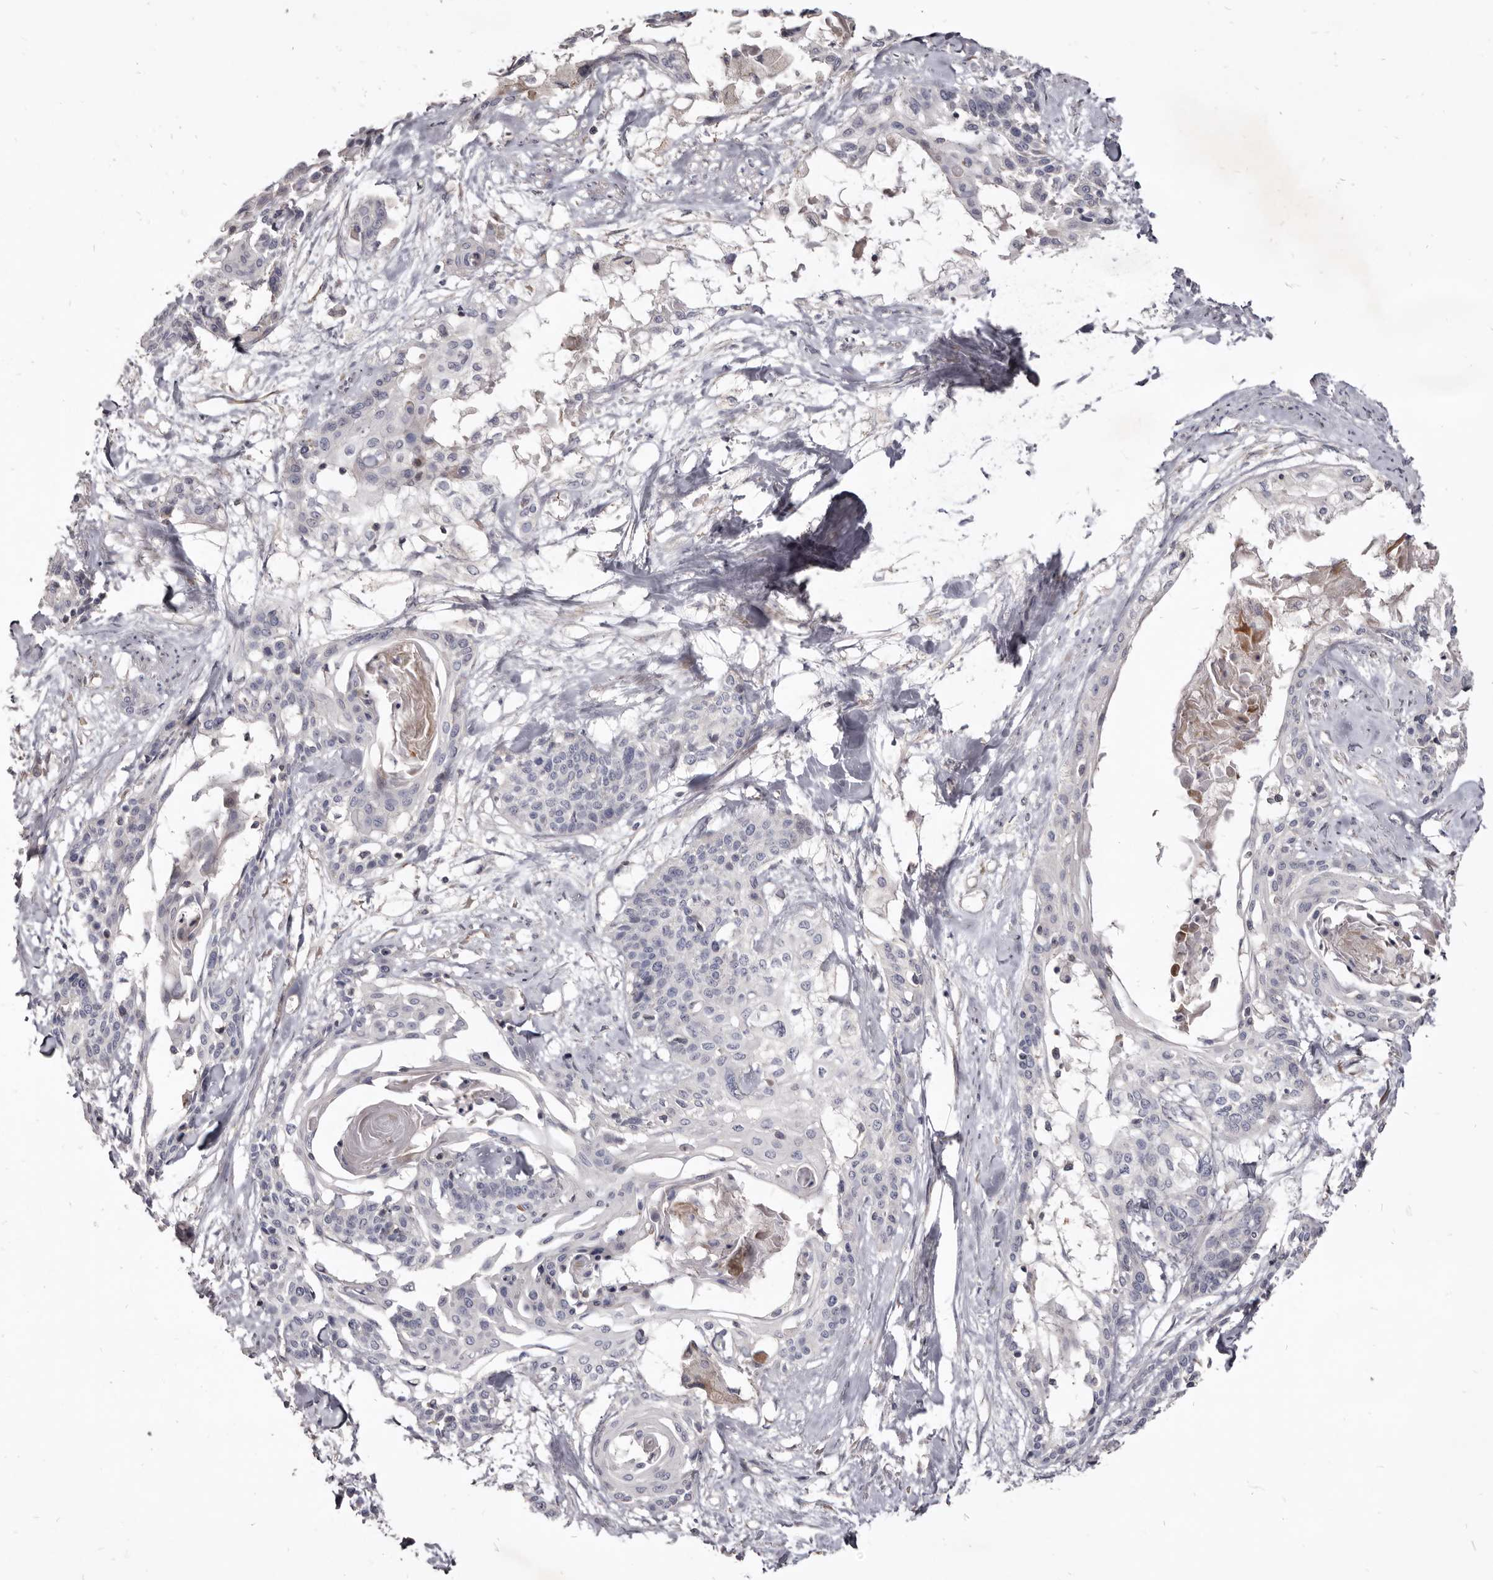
{"staining": {"intensity": "negative", "quantity": "none", "location": "none"}, "tissue": "cervical cancer", "cell_type": "Tumor cells", "image_type": "cancer", "snomed": [{"axis": "morphology", "description": "Squamous cell carcinoma, NOS"}, {"axis": "topography", "description": "Cervix"}], "caption": "Immunohistochemistry micrograph of cervical cancer stained for a protein (brown), which exhibits no positivity in tumor cells.", "gene": "FAS", "patient": {"sex": "female", "age": 57}}